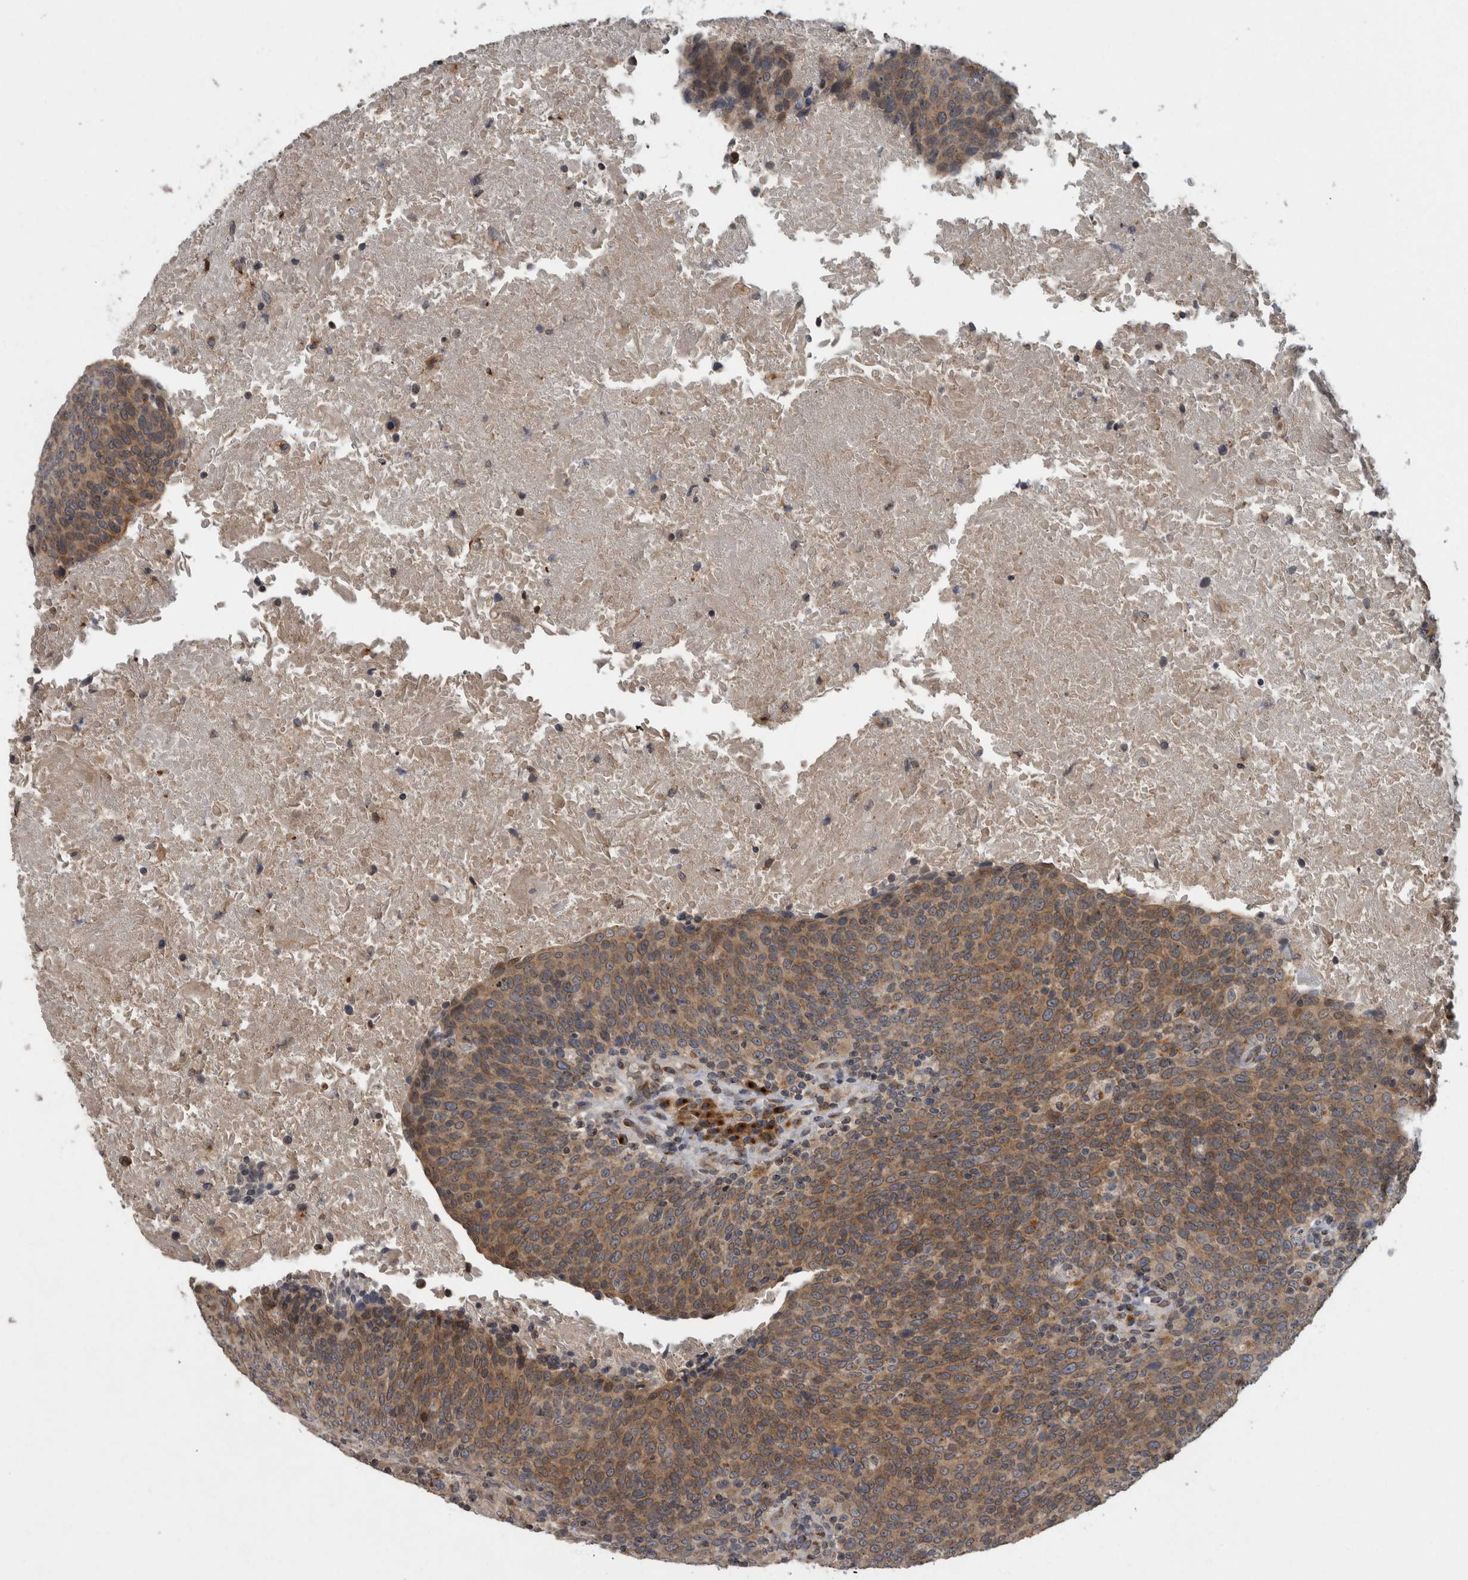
{"staining": {"intensity": "moderate", "quantity": ">75%", "location": "cytoplasmic/membranous"}, "tissue": "head and neck cancer", "cell_type": "Tumor cells", "image_type": "cancer", "snomed": [{"axis": "morphology", "description": "Squamous cell carcinoma, NOS"}, {"axis": "morphology", "description": "Squamous cell carcinoma, metastatic, NOS"}, {"axis": "topography", "description": "Lymph node"}, {"axis": "topography", "description": "Head-Neck"}], "caption": "Moderate cytoplasmic/membranous positivity is present in about >75% of tumor cells in head and neck cancer. The staining is performed using DAB (3,3'-diaminobenzidine) brown chromogen to label protein expression. The nuclei are counter-stained blue using hematoxylin.", "gene": "LMAN2L", "patient": {"sex": "male", "age": 62}}